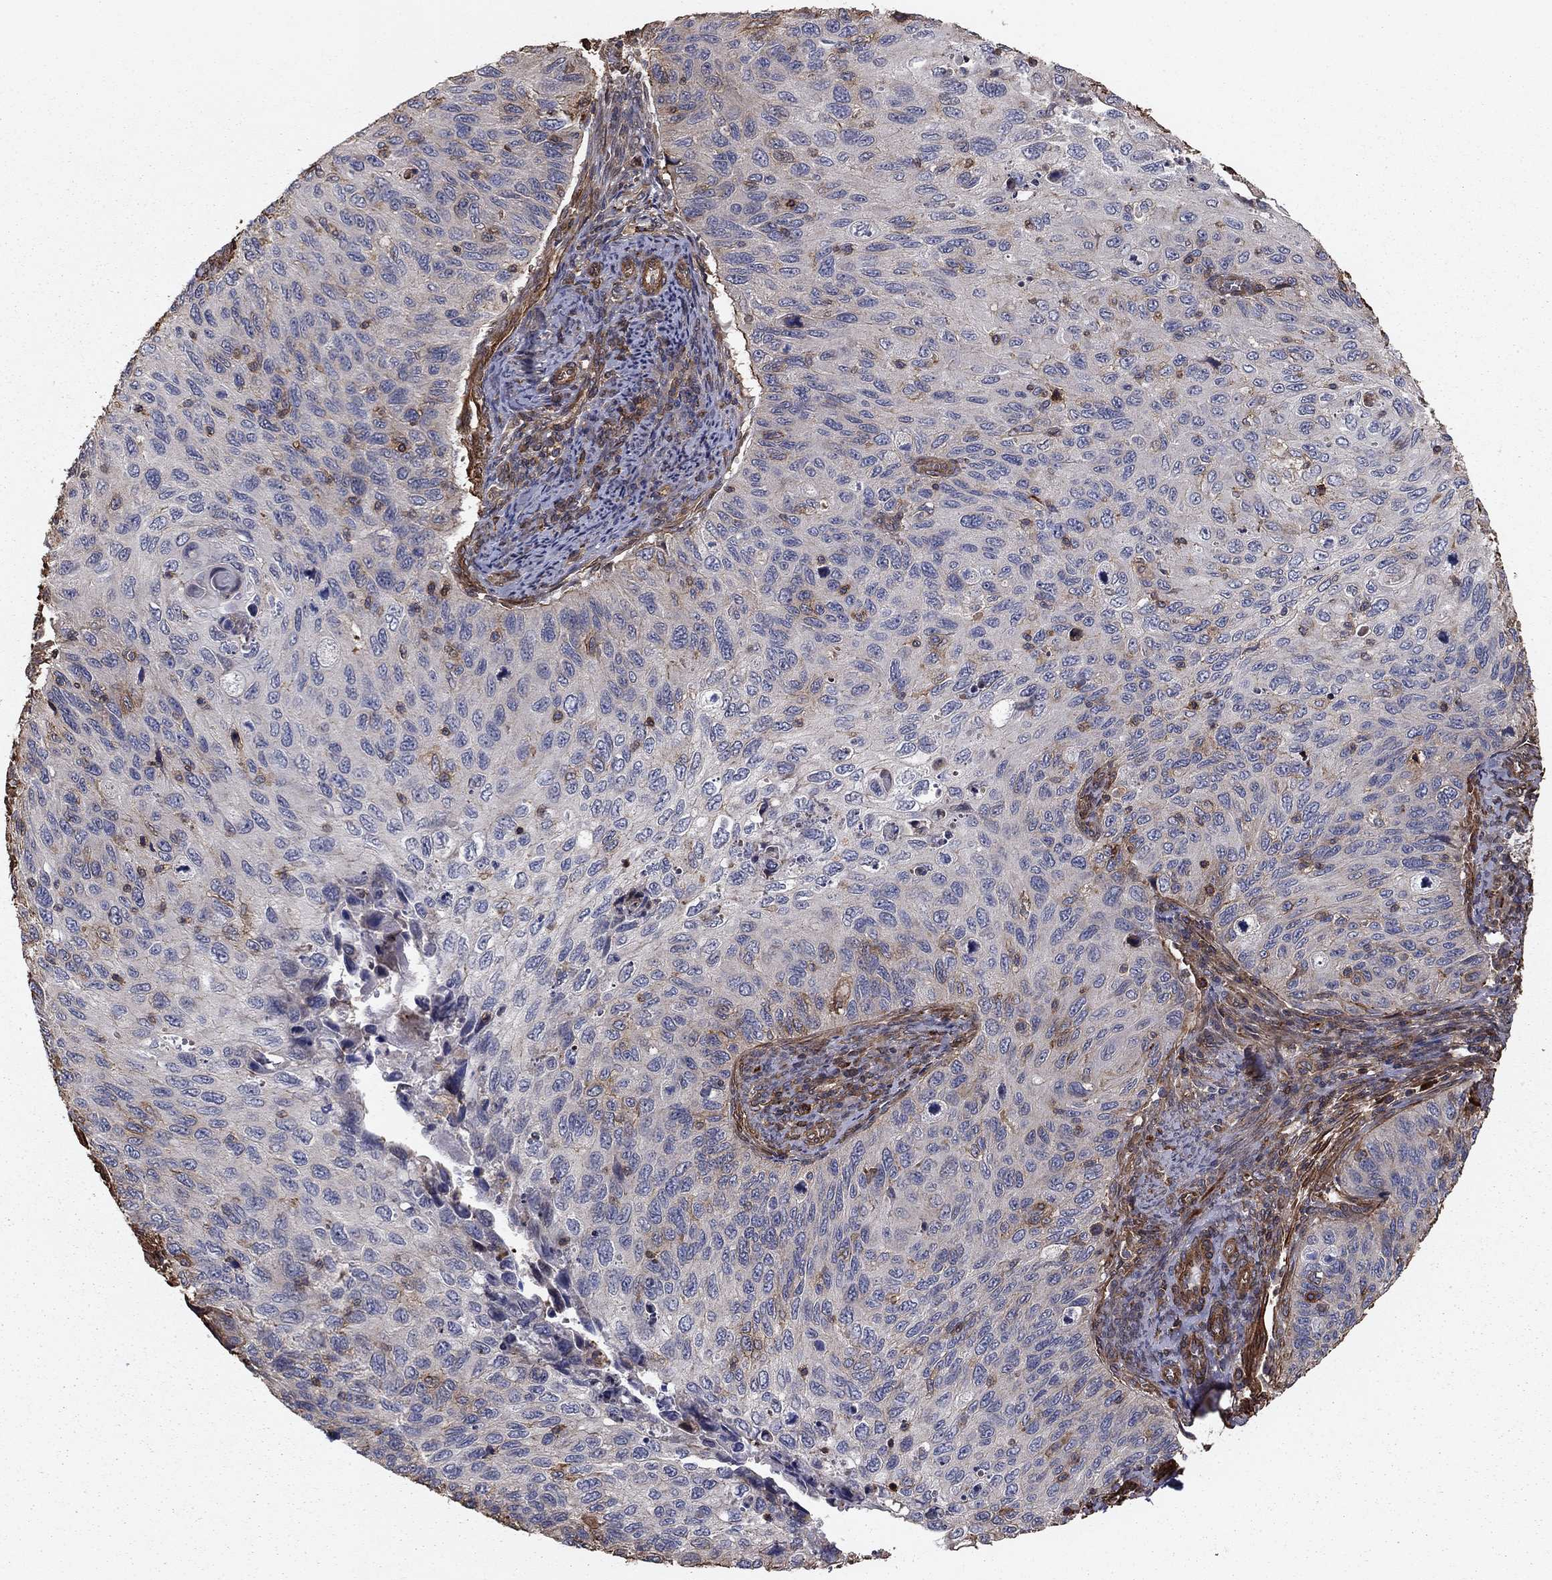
{"staining": {"intensity": "negative", "quantity": "none", "location": "none"}, "tissue": "cervical cancer", "cell_type": "Tumor cells", "image_type": "cancer", "snomed": [{"axis": "morphology", "description": "Squamous cell carcinoma, NOS"}, {"axis": "topography", "description": "Cervix"}], "caption": "Immunohistochemistry (IHC) photomicrograph of squamous cell carcinoma (cervical) stained for a protein (brown), which displays no positivity in tumor cells.", "gene": "HABP4", "patient": {"sex": "female", "age": 70}}